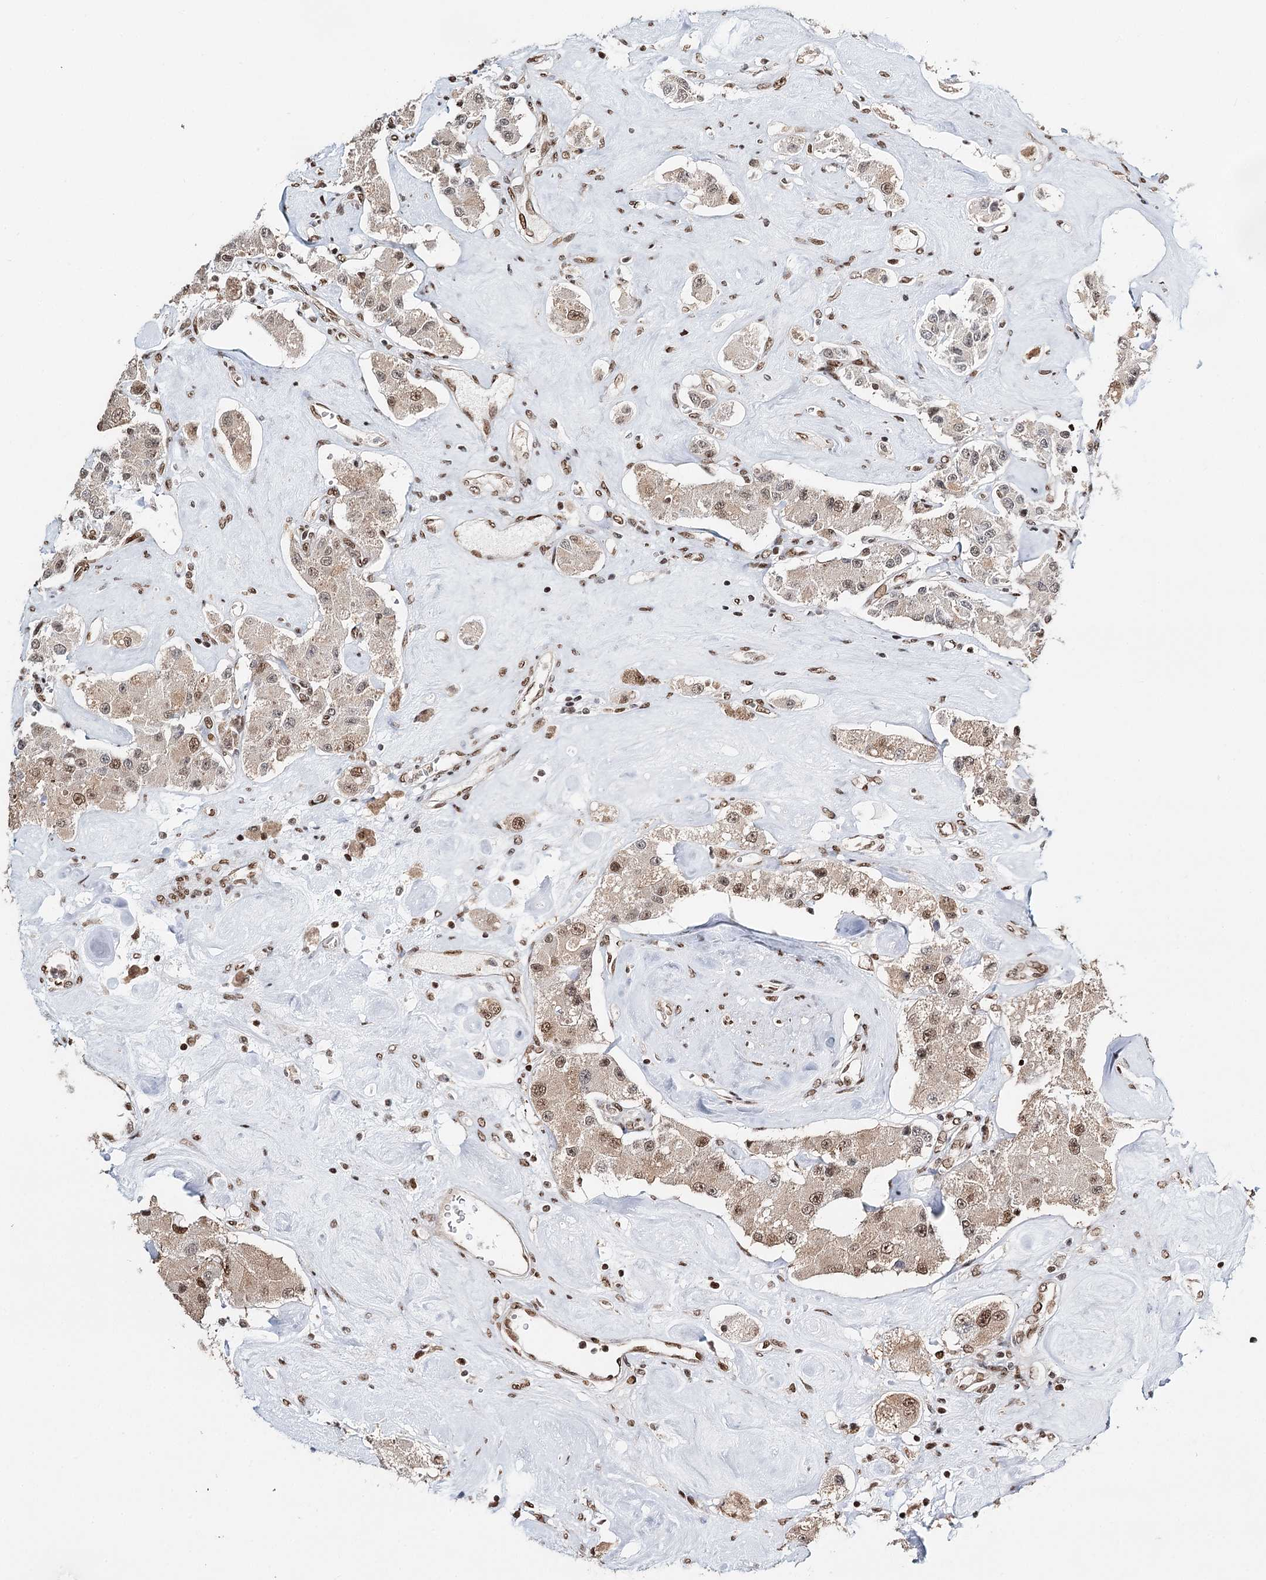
{"staining": {"intensity": "moderate", "quantity": "25%-75%", "location": "nuclear"}, "tissue": "carcinoid", "cell_type": "Tumor cells", "image_type": "cancer", "snomed": [{"axis": "morphology", "description": "Carcinoid, malignant, NOS"}, {"axis": "topography", "description": "Pancreas"}], "caption": "Immunohistochemistry (IHC) photomicrograph of carcinoid (malignant) stained for a protein (brown), which demonstrates medium levels of moderate nuclear expression in approximately 25%-75% of tumor cells.", "gene": "RPS27A", "patient": {"sex": "male", "age": 41}}